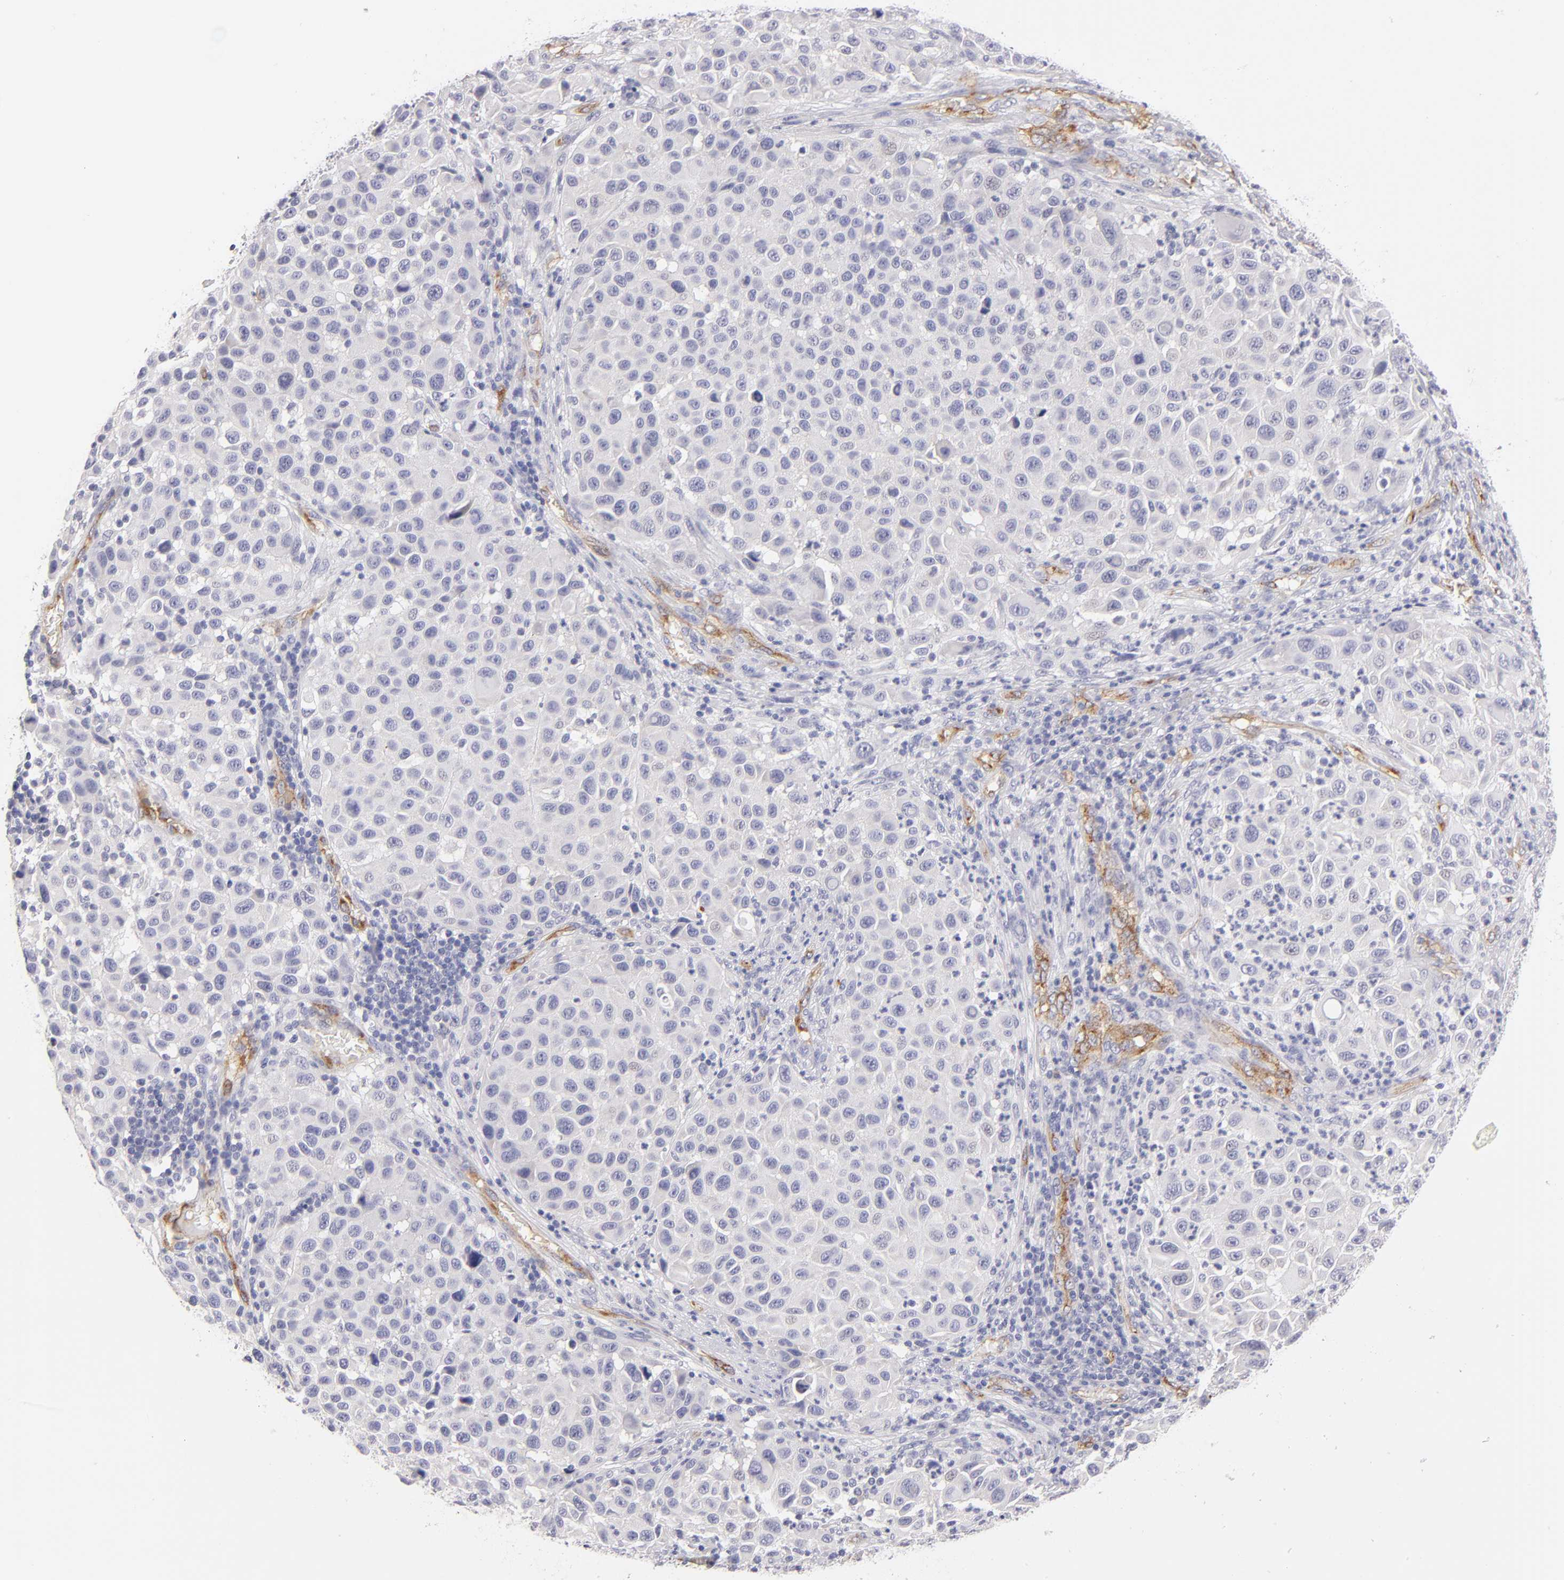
{"staining": {"intensity": "negative", "quantity": "none", "location": "none"}, "tissue": "melanoma", "cell_type": "Tumor cells", "image_type": "cancer", "snomed": [{"axis": "morphology", "description": "Malignant melanoma, Metastatic site"}, {"axis": "topography", "description": "Lymph node"}], "caption": "Immunohistochemistry (IHC) micrograph of malignant melanoma (metastatic site) stained for a protein (brown), which exhibits no expression in tumor cells.", "gene": "PLVAP", "patient": {"sex": "male", "age": 61}}